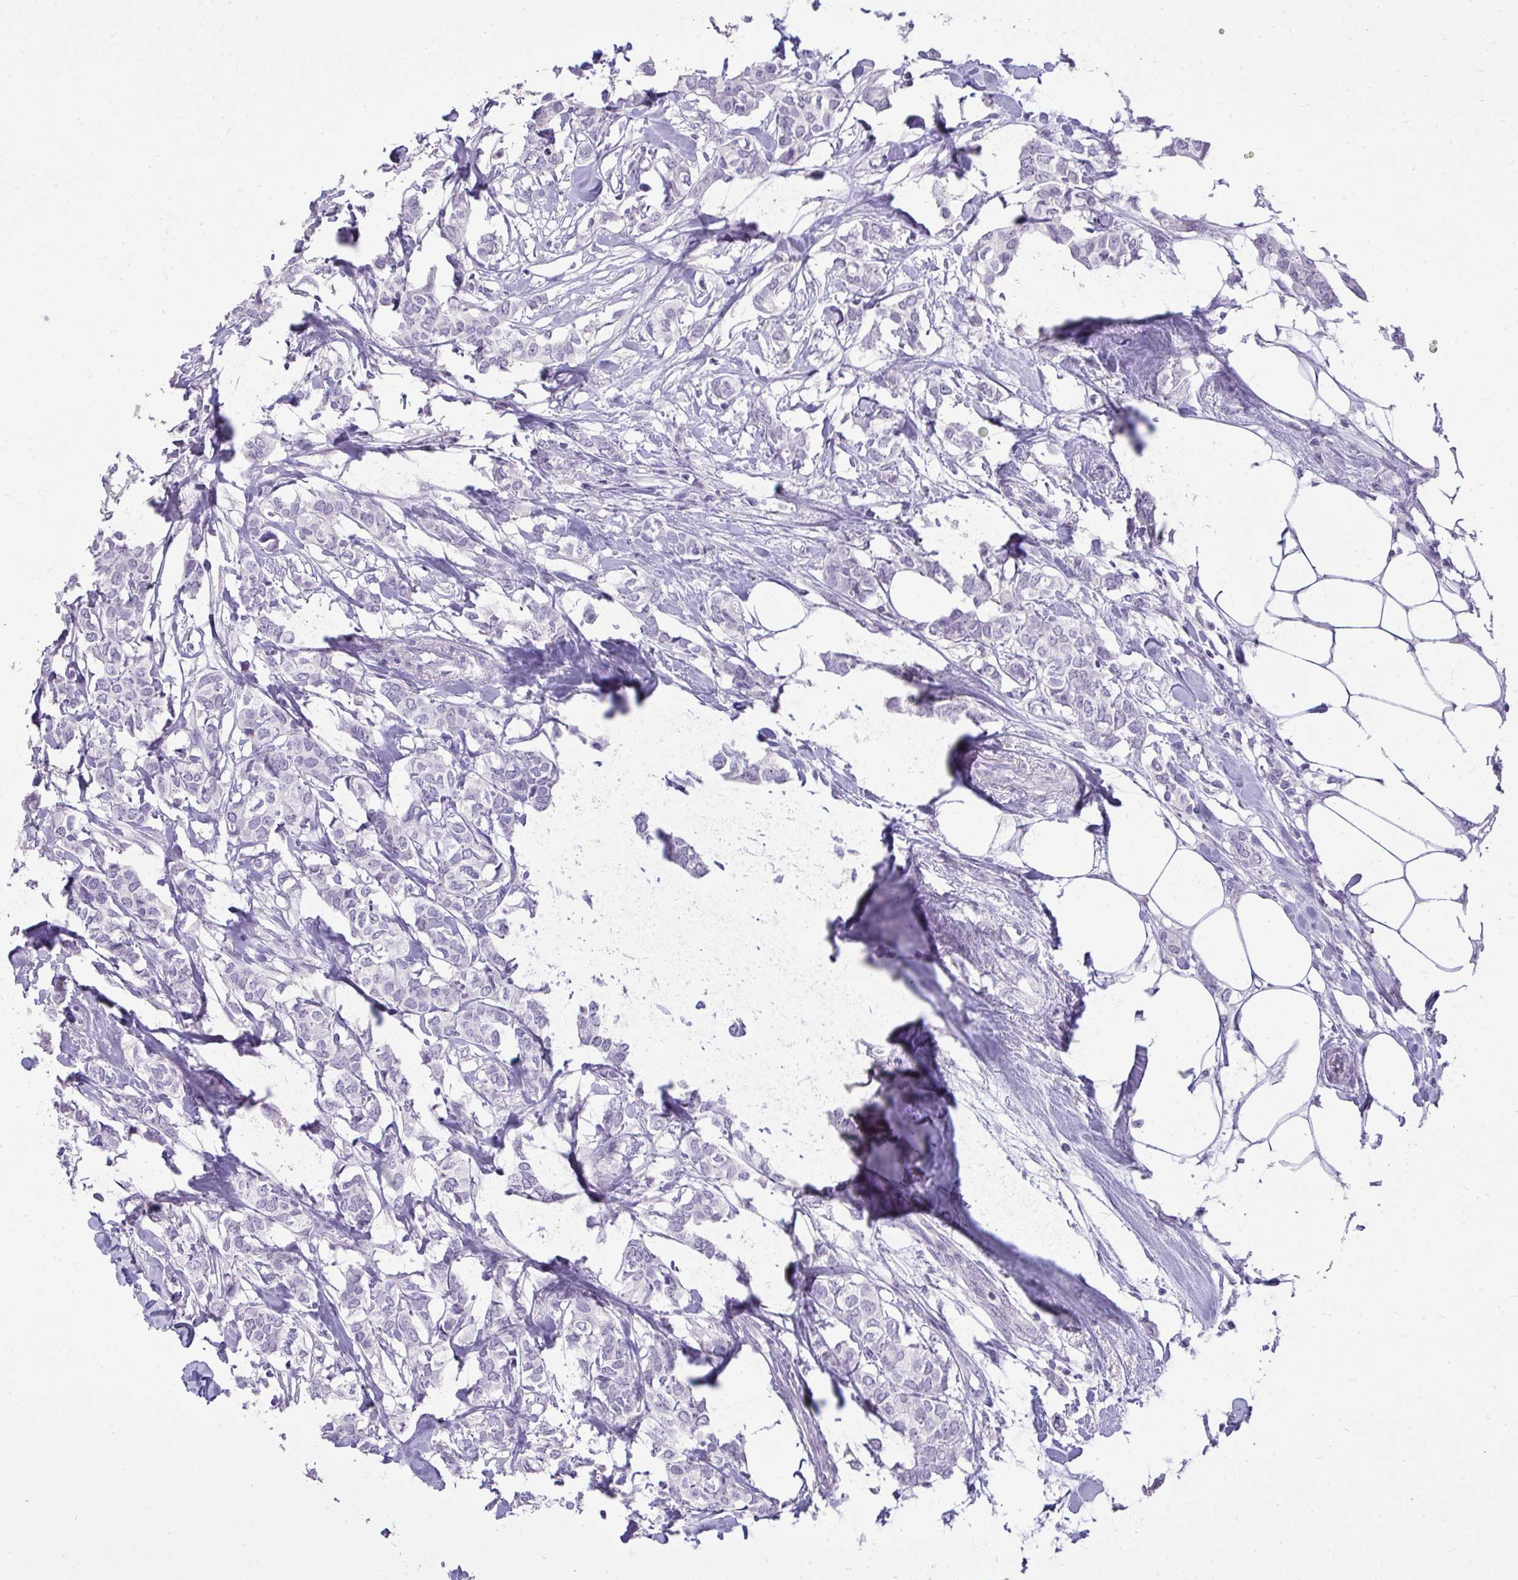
{"staining": {"intensity": "negative", "quantity": "none", "location": "none"}, "tissue": "breast cancer", "cell_type": "Tumor cells", "image_type": "cancer", "snomed": [{"axis": "morphology", "description": "Duct carcinoma"}, {"axis": "topography", "description": "Breast"}], "caption": "This is an immunohistochemistry histopathology image of human breast cancer. There is no expression in tumor cells.", "gene": "PRM2", "patient": {"sex": "female", "age": 62}}